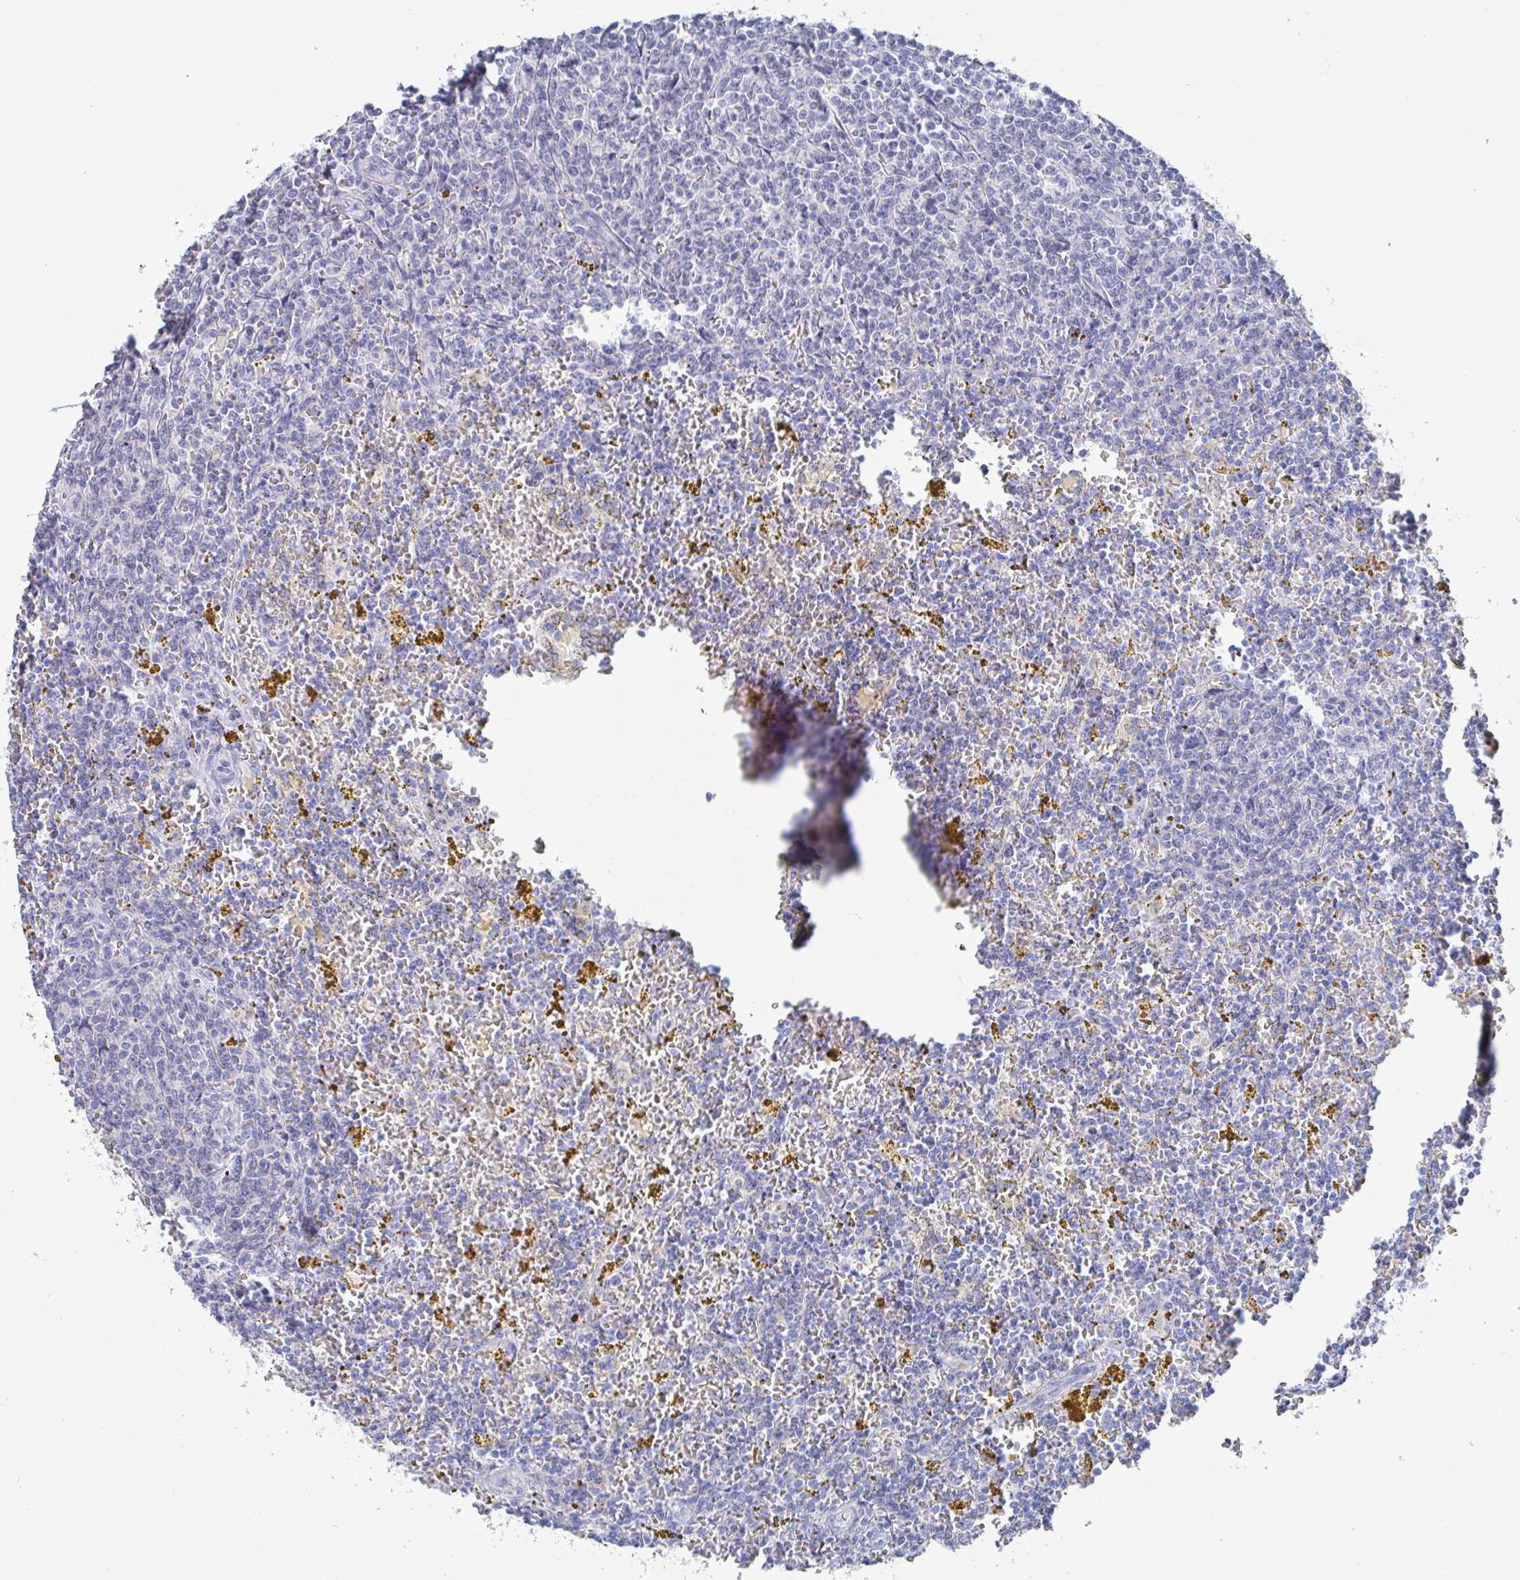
{"staining": {"intensity": "negative", "quantity": "none", "location": "none"}, "tissue": "lymphoma", "cell_type": "Tumor cells", "image_type": "cancer", "snomed": [{"axis": "morphology", "description": "Malignant lymphoma, non-Hodgkin's type, Low grade"}, {"axis": "topography", "description": "Spleen"}, {"axis": "topography", "description": "Lymph node"}], "caption": "An image of human low-grade malignant lymphoma, non-Hodgkin's type is negative for staining in tumor cells.", "gene": "GPR148", "patient": {"sex": "female", "age": 66}}